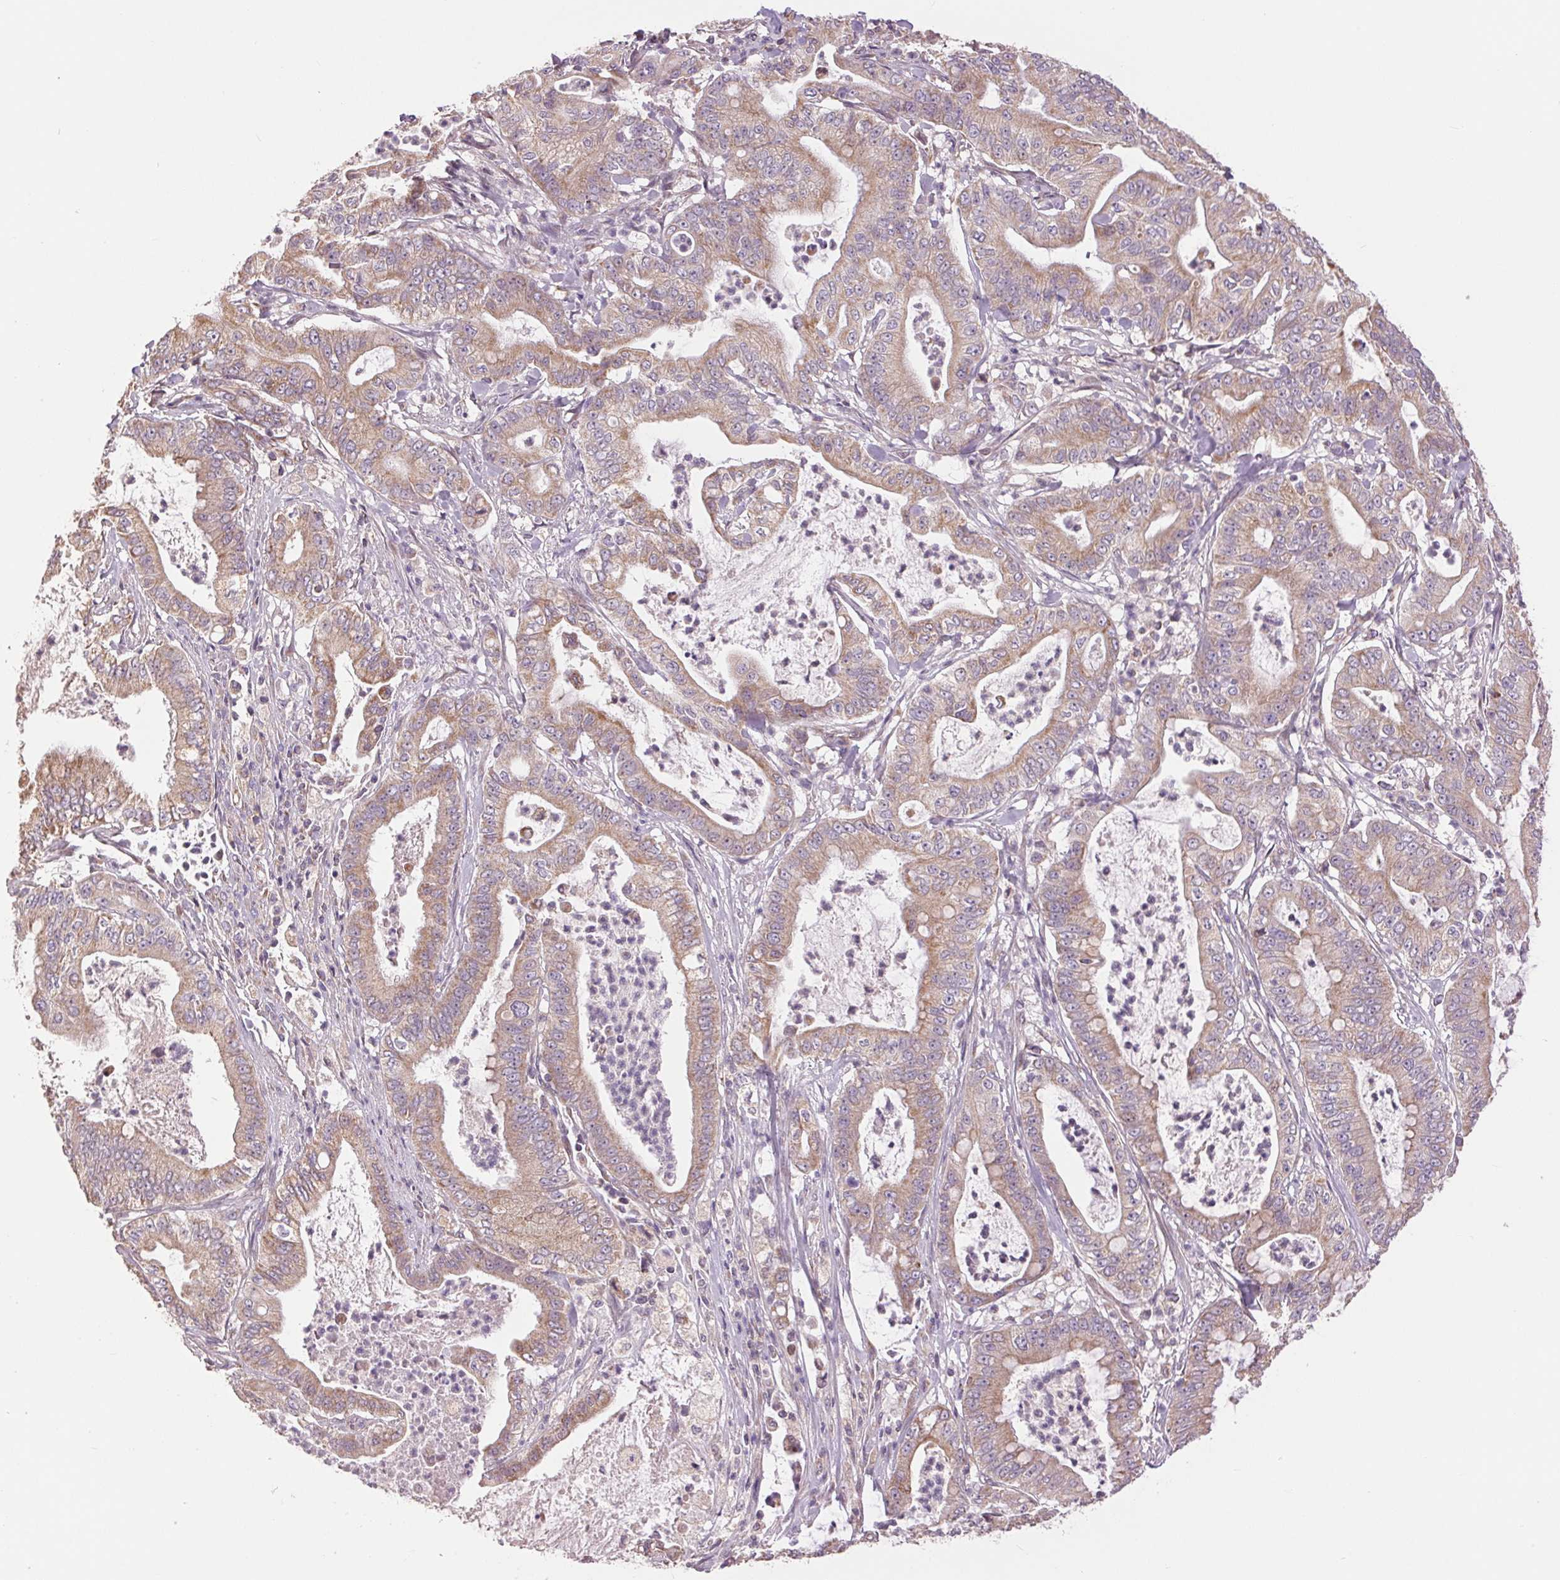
{"staining": {"intensity": "weak", "quantity": ">75%", "location": "cytoplasmic/membranous"}, "tissue": "pancreatic cancer", "cell_type": "Tumor cells", "image_type": "cancer", "snomed": [{"axis": "morphology", "description": "Adenocarcinoma, NOS"}, {"axis": "topography", "description": "Pancreas"}], "caption": "A micrograph of pancreatic cancer stained for a protein demonstrates weak cytoplasmic/membranous brown staining in tumor cells. (Stains: DAB (3,3'-diaminobenzidine) in brown, nuclei in blue, Microscopy: brightfield microscopy at high magnification).", "gene": "DGUOK", "patient": {"sex": "male", "age": 71}}